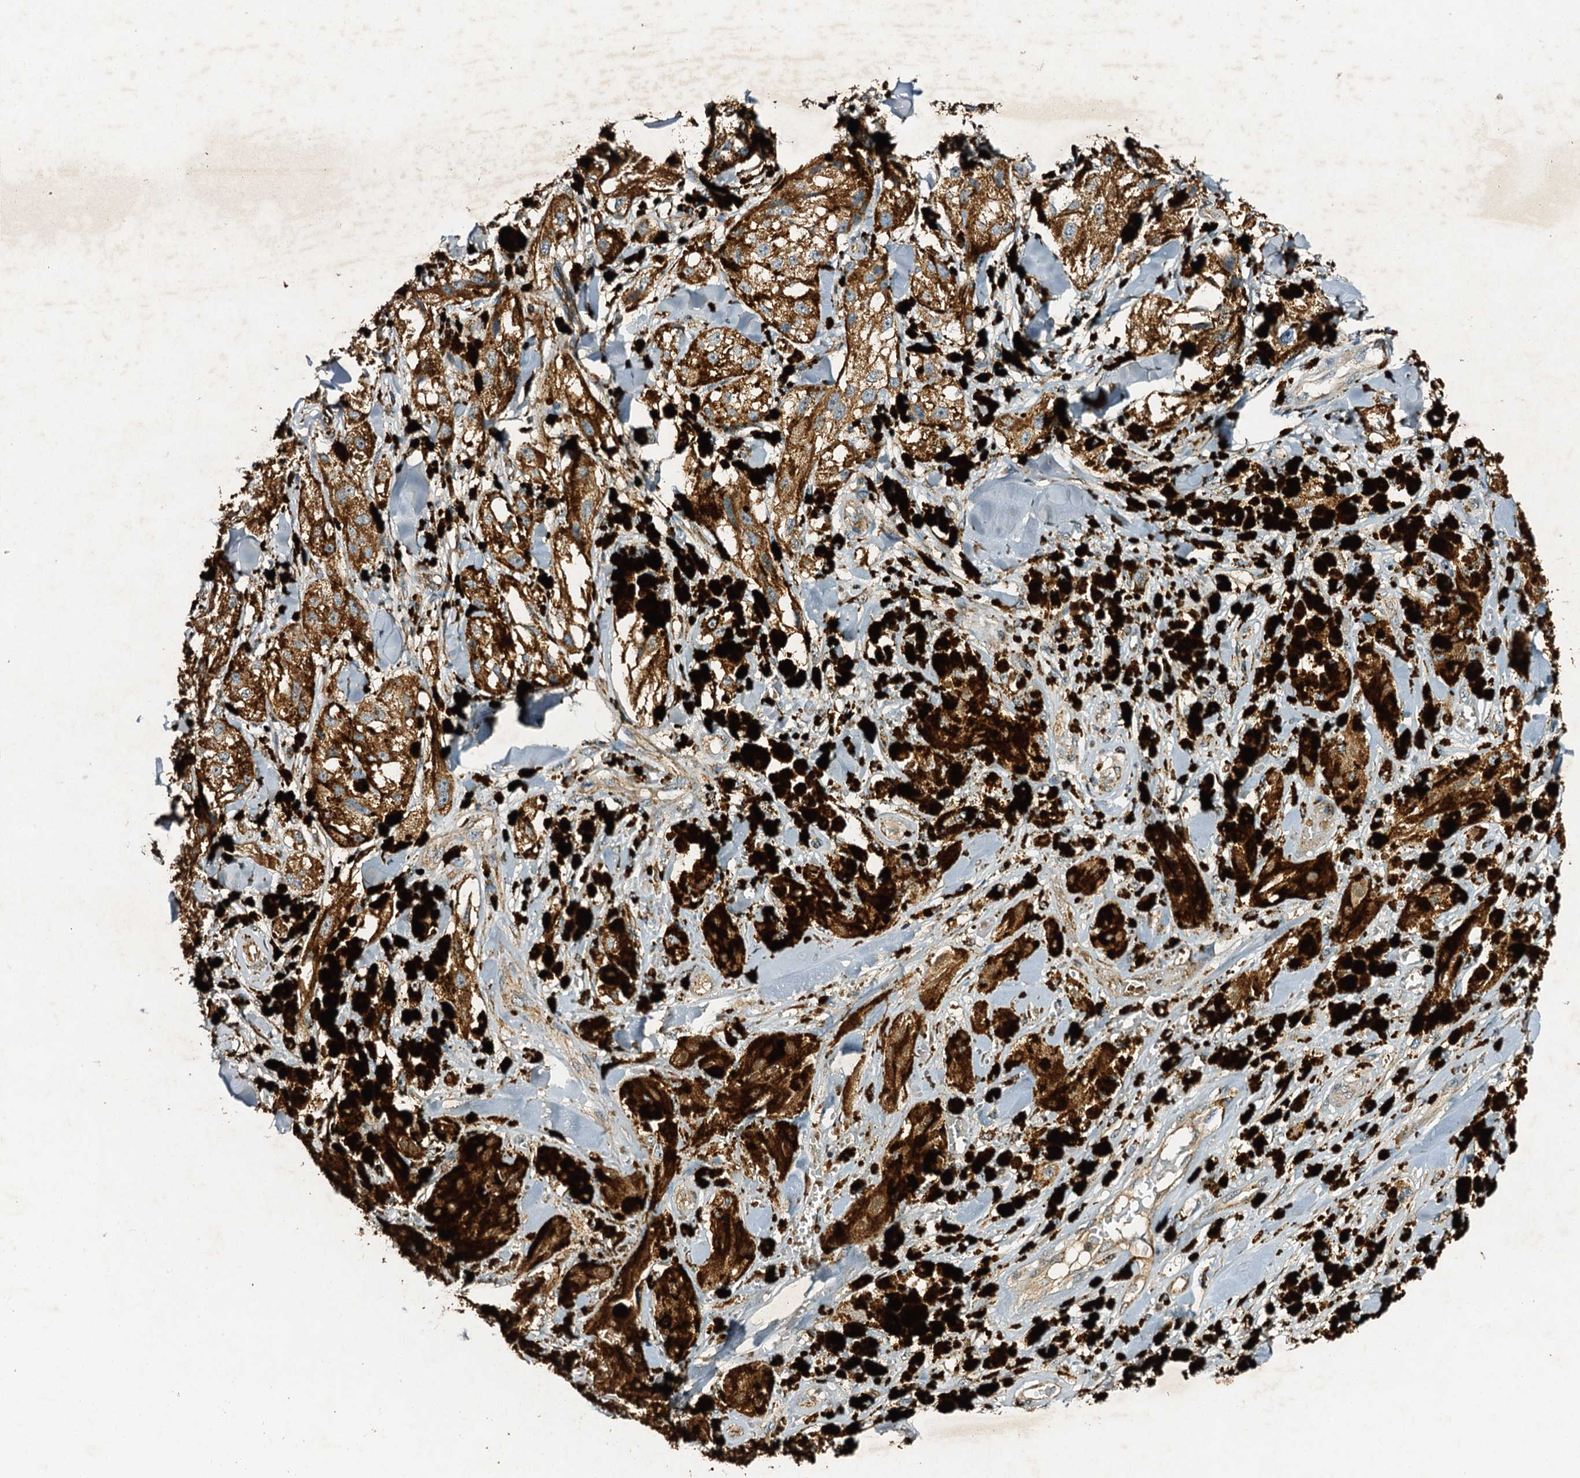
{"staining": {"intensity": "moderate", "quantity": ">75%", "location": "cytoplasmic/membranous"}, "tissue": "melanoma", "cell_type": "Tumor cells", "image_type": "cancer", "snomed": [{"axis": "morphology", "description": "Malignant melanoma, NOS"}, {"axis": "topography", "description": "Skin"}], "caption": "Brown immunohistochemical staining in human malignant melanoma shows moderate cytoplasmic/membranous staining in about >75% of tumor cells. The staining was performed using DAB to visualize the protein expression in brown, while the nuclei were stained in blue with hematoxylin (Magnification: 20x).", "gene": "NDUFA13", "patient": {"sex": "male", "age": 88}}